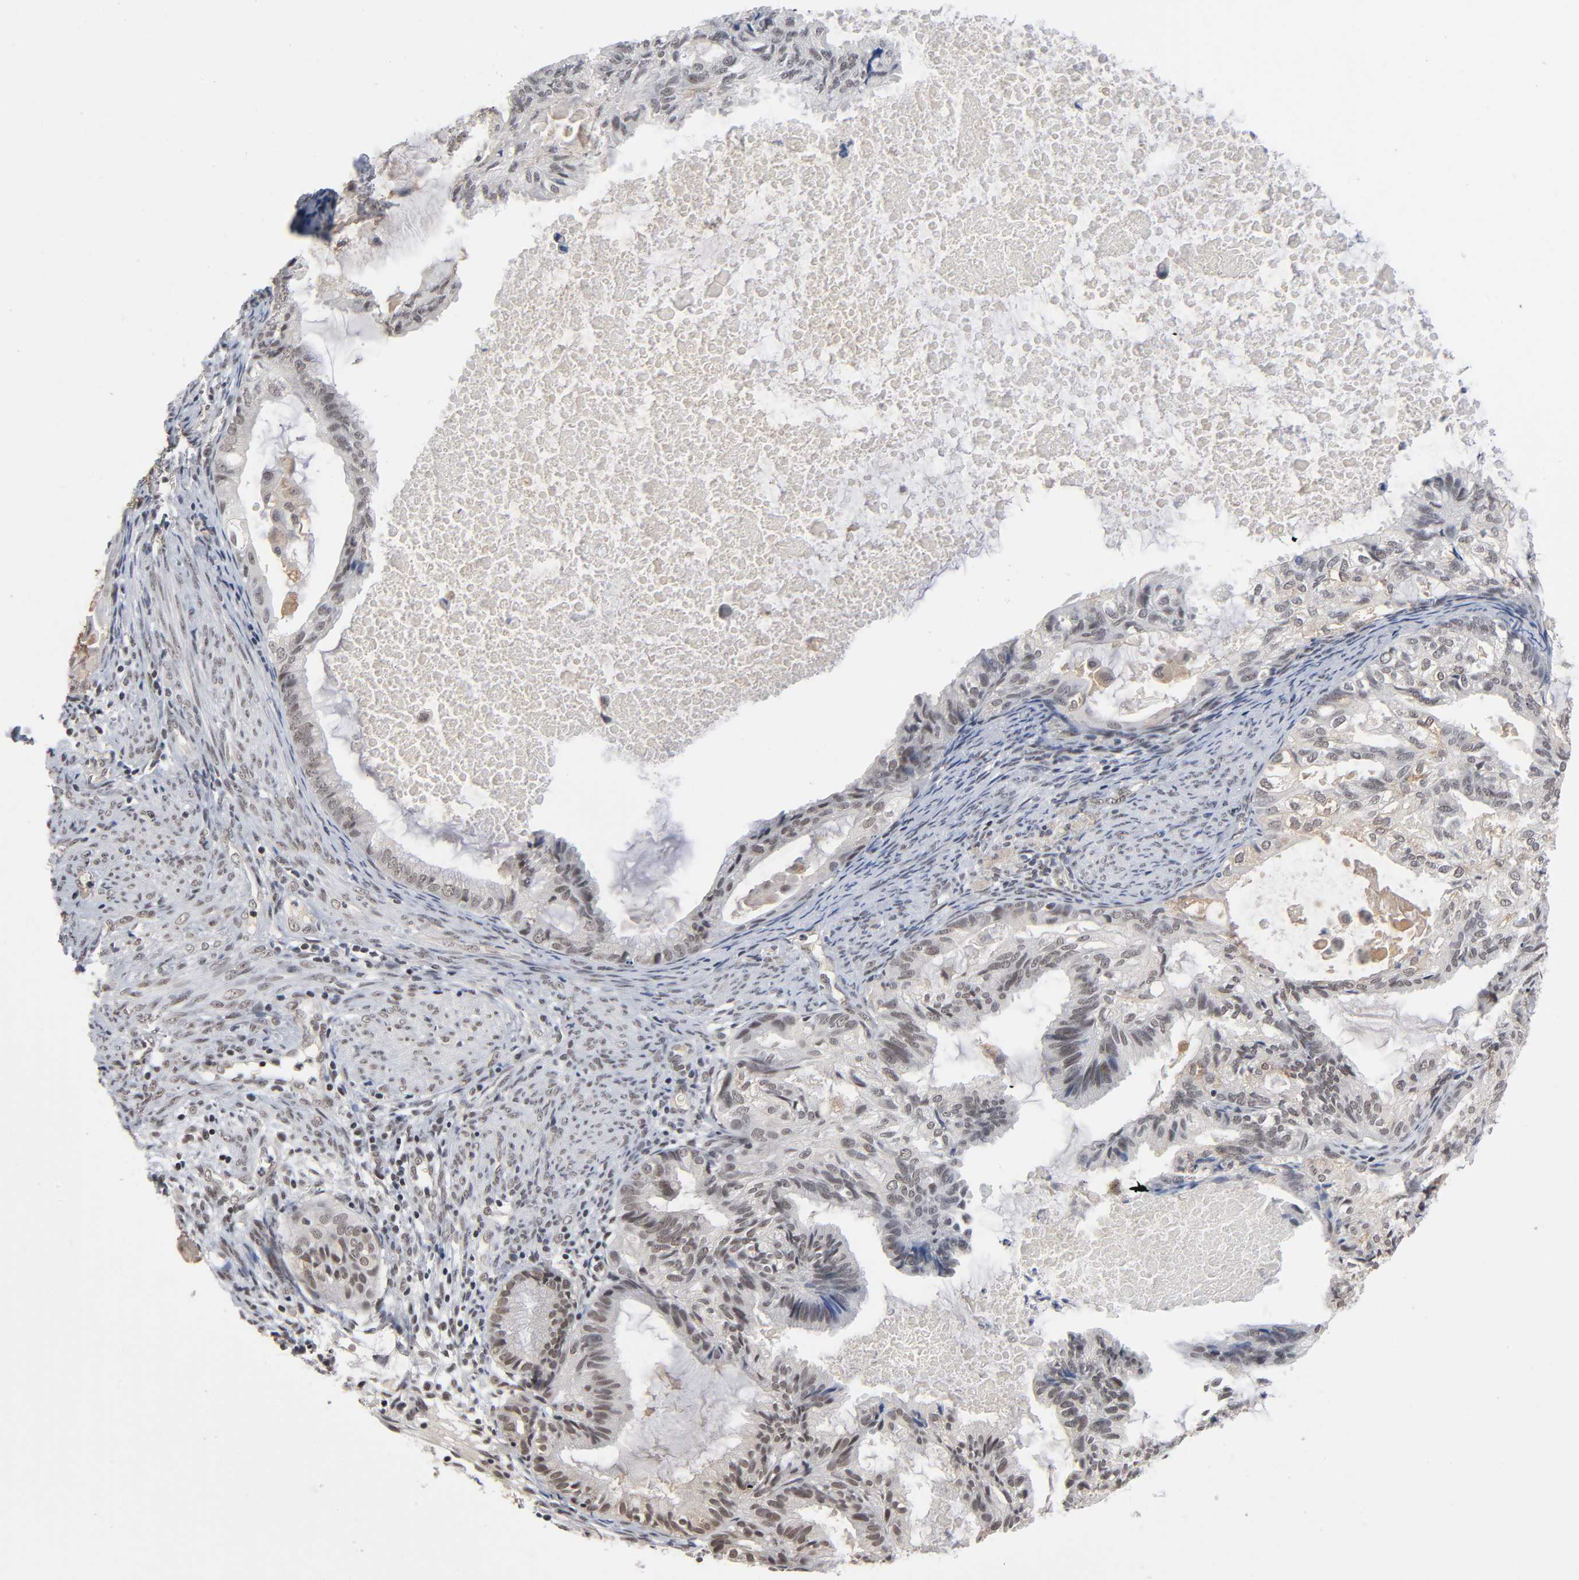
{"staining": {"intensity": "weak", "quantity": "25%-75%", "location": "cytoplasmic/membranous,nuclear"}, "tissue": "cervical cancer", "cell_type": "Tumor cells", "image_type": "cancer", "snomed": [{"axis": "morphology", "description": "Normal tissue, NOS"}, {"axis": "morphology", "description": "Adenocarcinoma, NOS"}, {"axis": "topography", "description": "Cervix"}, {"axis": "topography", "description": "Endometrium"}], "caption": "Immunohistochemical staining of cervical adenocarcinoma shows weak cytoplasmic/membranous and nuclear protein positivity in about 25%-75% of tumor cells.", "gene": "ZNF384", "patient": {"sex": "female", "age": 86}}